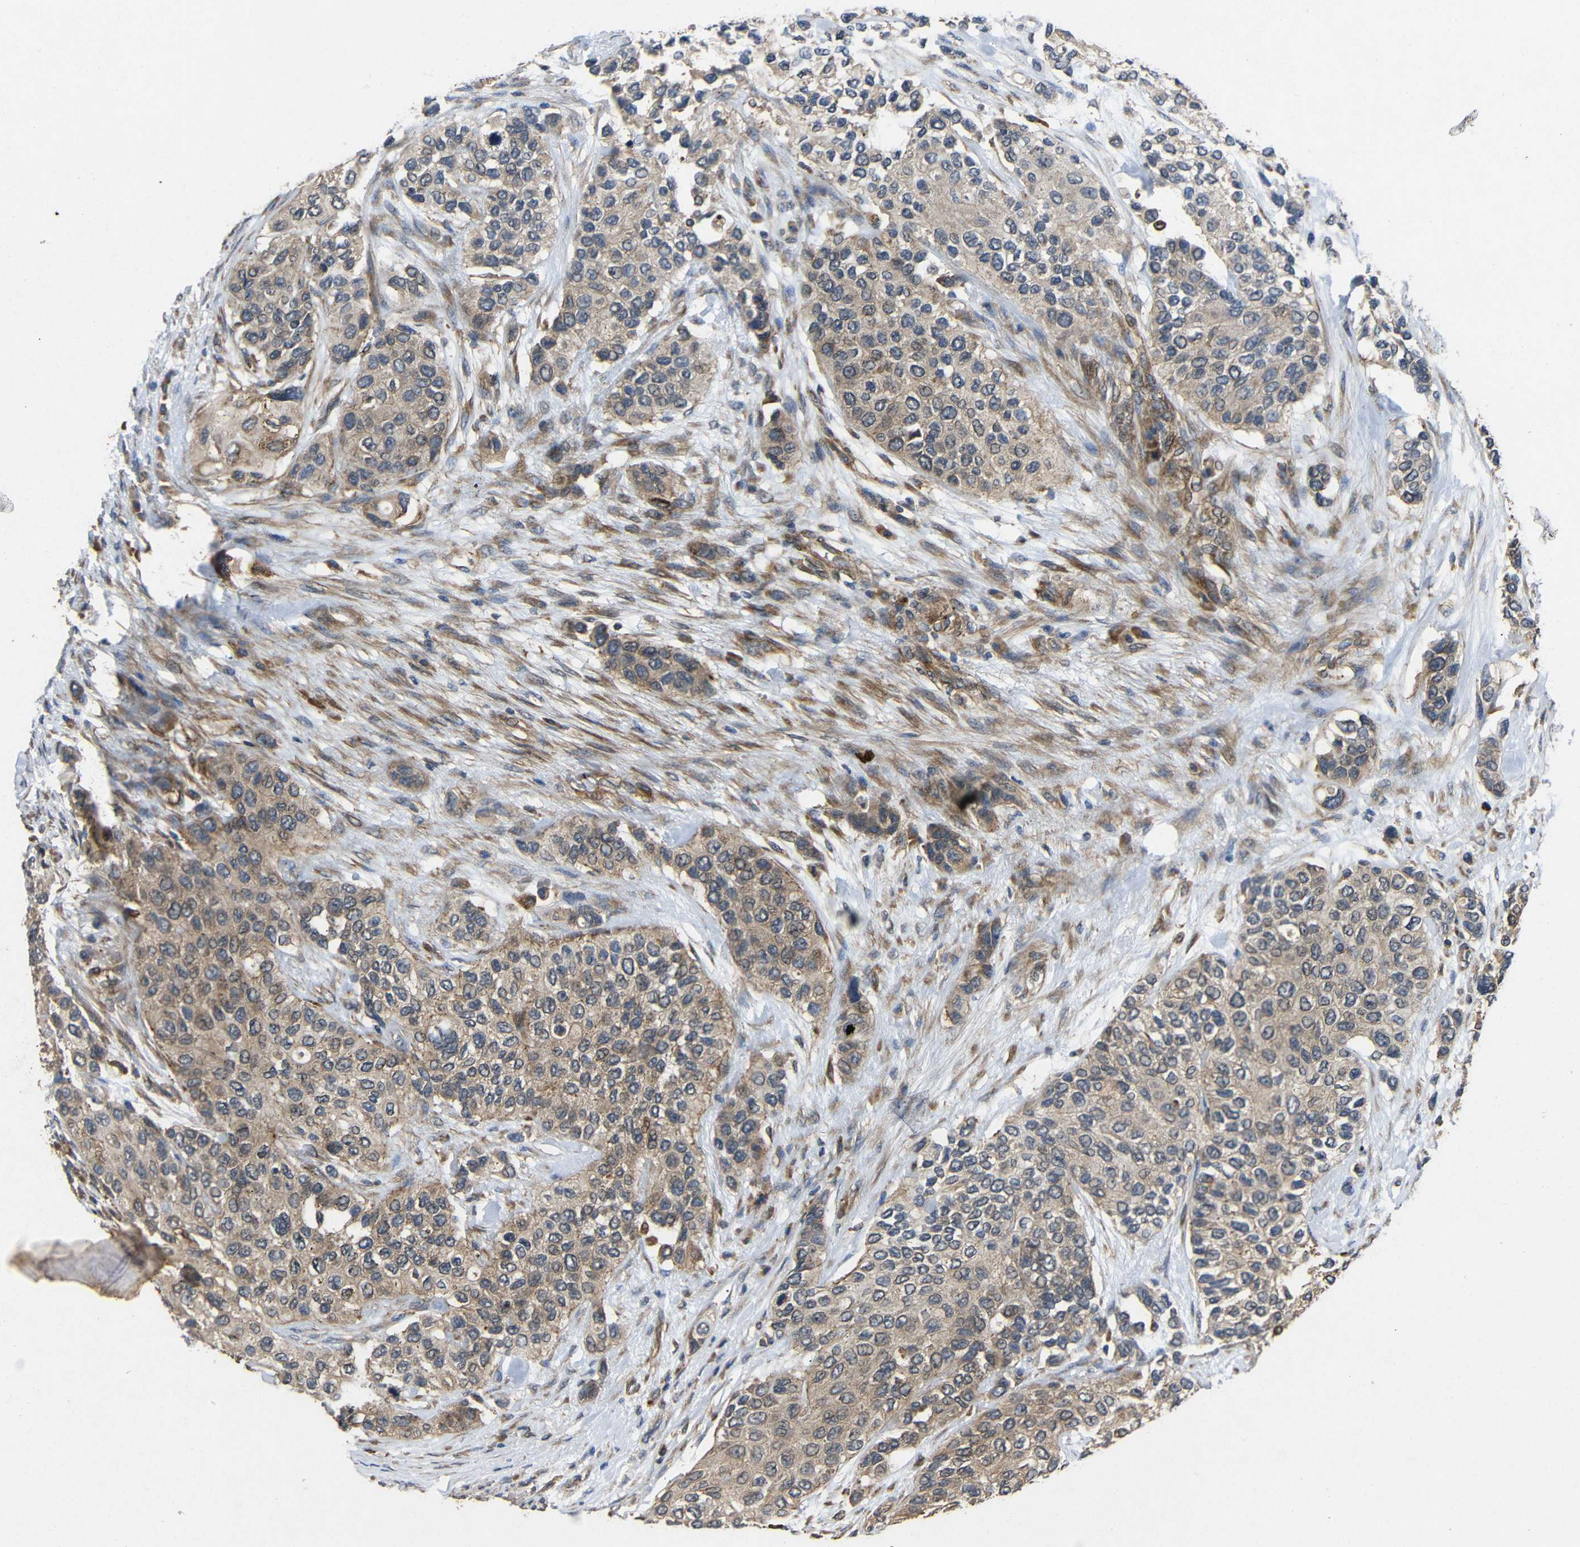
{"staining": {"intensity": "weak", "quantity": ">75%", "location": "cytoplasmic/membranous"}, "tissue": "urothelial cancer", "cell_type": "Tumor cells", "image_type": "cancer", "snomed": [{"axis": "morphology", "description": "Urothelial carcinoma, High grade"}, {"axis": "topography", "description": "Urinary bladder"}], "caption": "Protein expression by immunohistochemistry (IHC) demonstrates weak cytoplasmic/membranous positivity in about >75% of tumor cells in urothelial carcinoma (high-grade). (IHC, brightfield microscopy, high magnification).", "gene": "EIF2S1", "patient": {"sex": "female", "age": 56}}